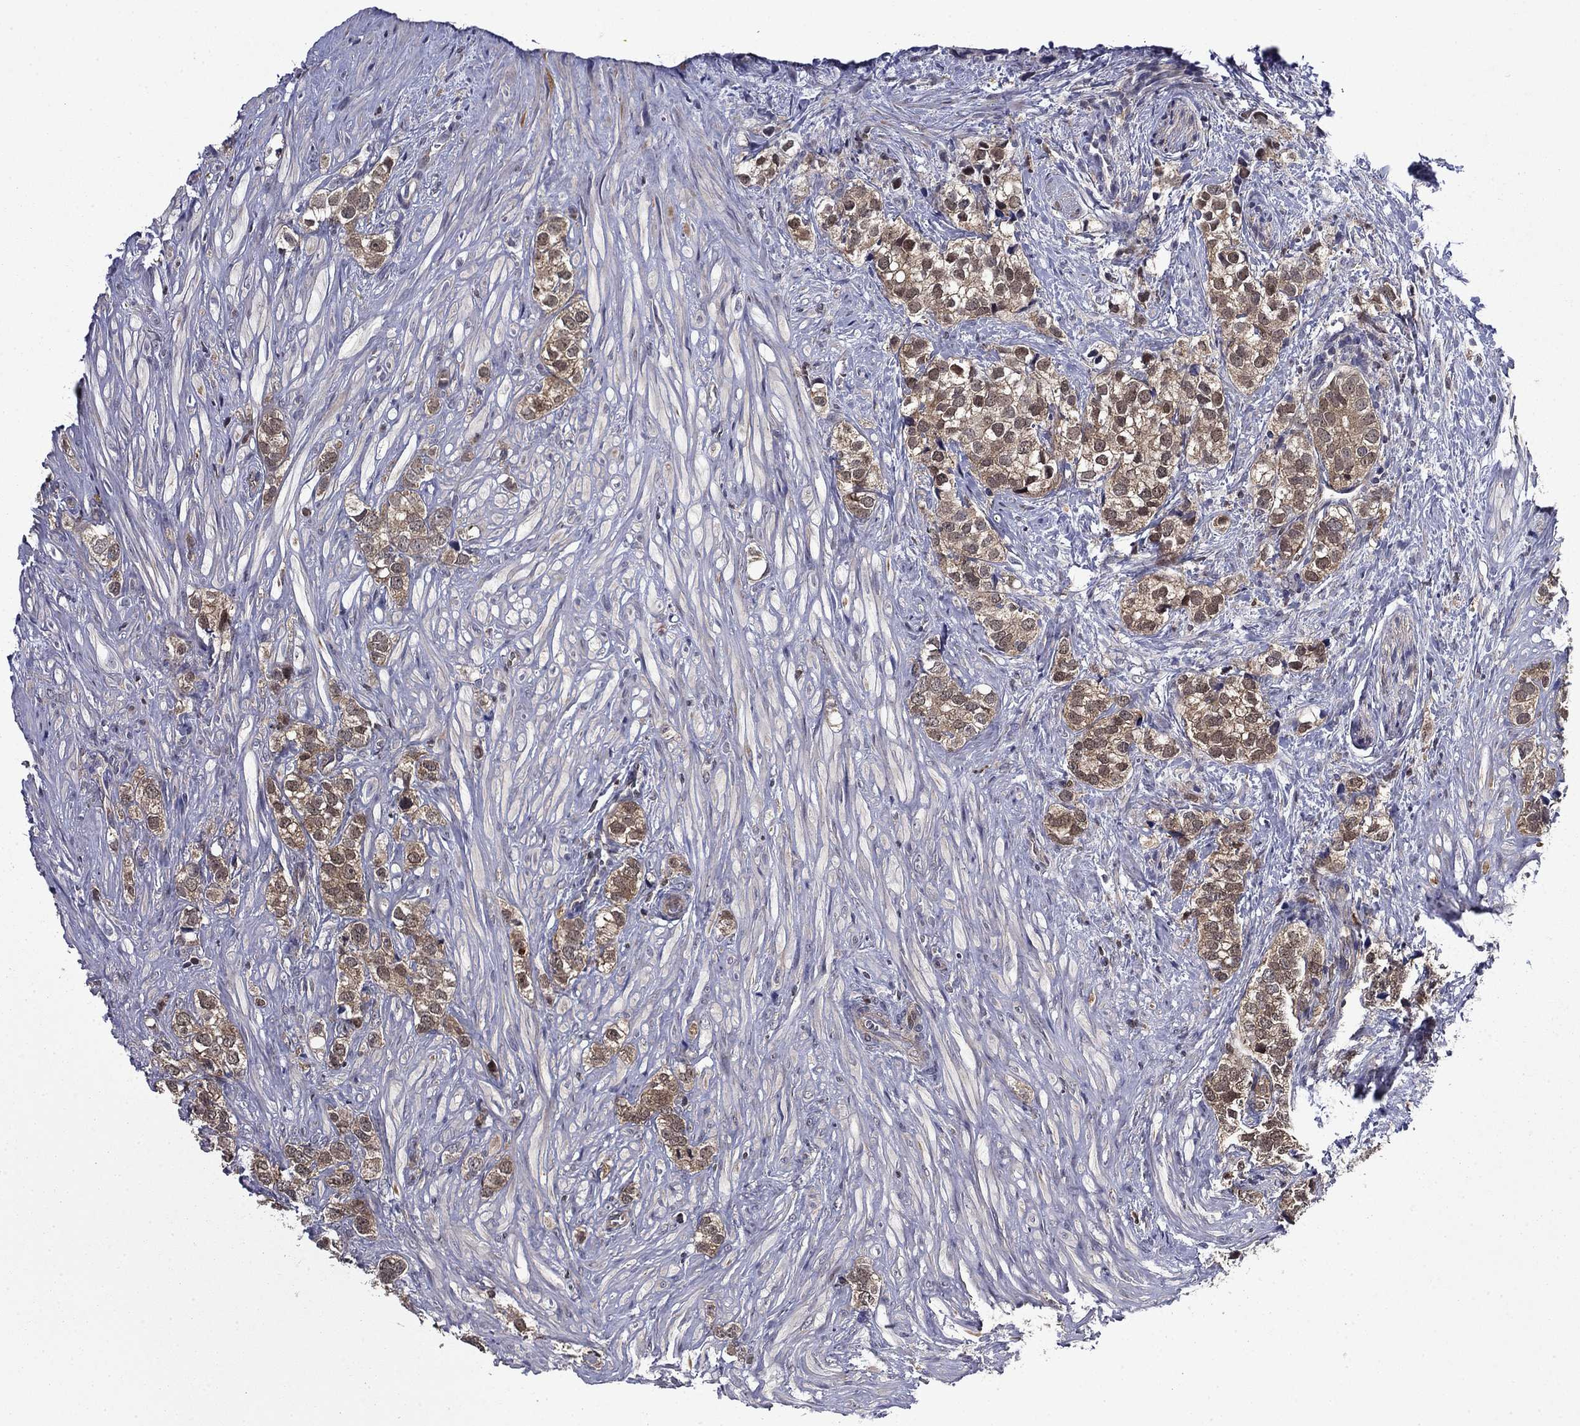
{"staining": {"intensity": "moderate", "quantity": ">75%", "location": "cytoplasmic/membranous"}, "tissue": "prostate cancer", "cell_type": "Tumor cells", "image_type": "cancer", "snomed": [{"axis": "morphology", "description": "Adenocarcinoma, NOS"}, {"axis": "topography", "description": "Prostate and seminal vesicle, NOS"}], "caption": "Immunohistochemical staining of human prostate cancer (adenocarcinoma) demonstrates medium levels of moderate cytoplasmic/membranous protein staining in about >75% of tumor cells.", "gene": "TPMT", "patient": {"sex": "male", "age": 63}}